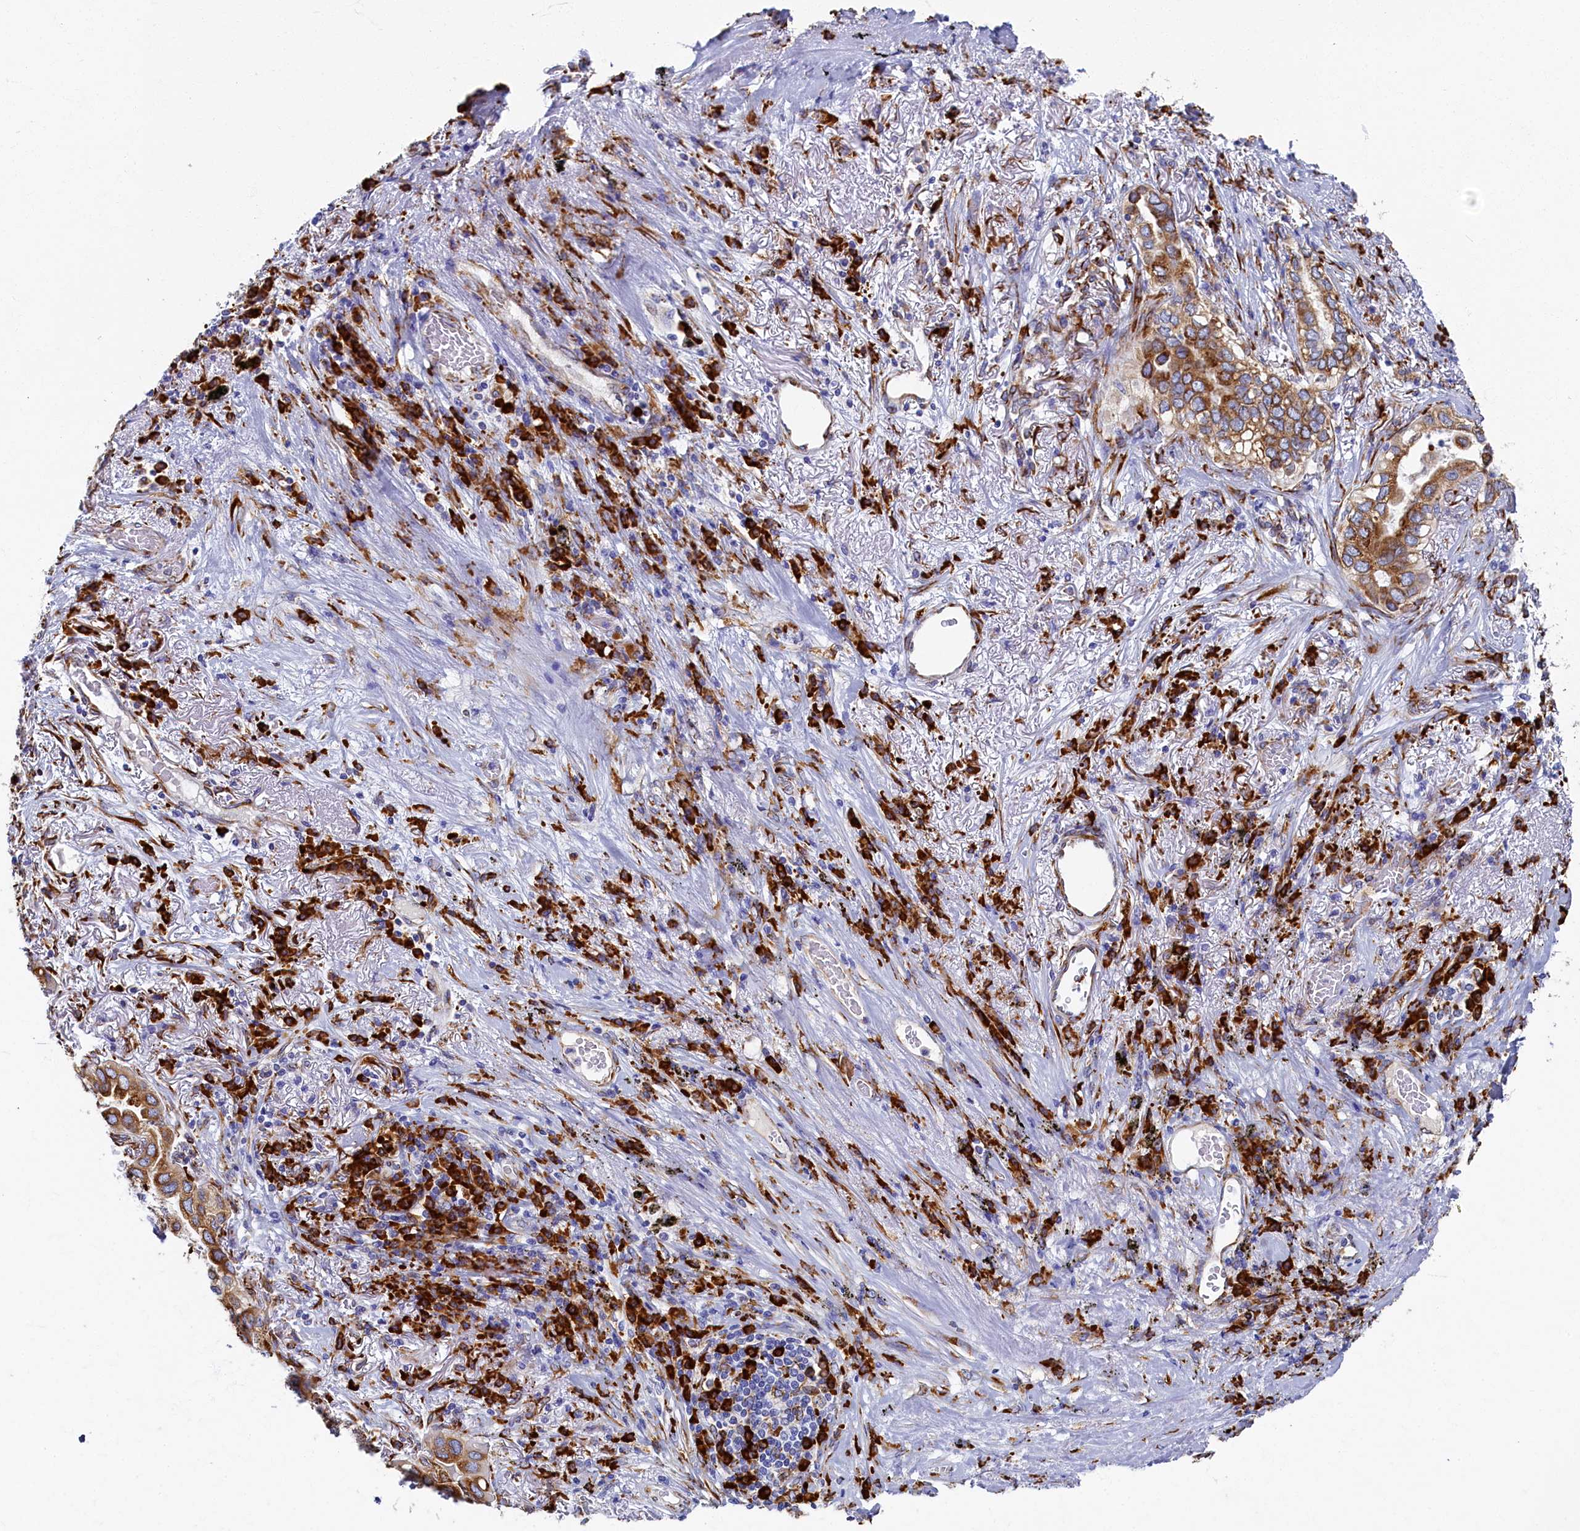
{"staining": {"intensity": "strong", "quantity": ">75%", "location": "cytoplasmic/membranous"}, "tissue": "lung cancer", "cell_type": "Tumor cells", "image_type": "cancer", "snomed": [{"axis": "morphology", "description": "Adenocarcinoma, NOS"}, {"axis": "topography", "description": "Lung"}], "caption": "Protein analysis of lung cancer (adenocarcinoma) tissue shows strong cytoplasmic/membranous positivity in about >75% of tumor cells.", "gene": "TMEM18", "patient": {"sex": "female", "age": 76}}